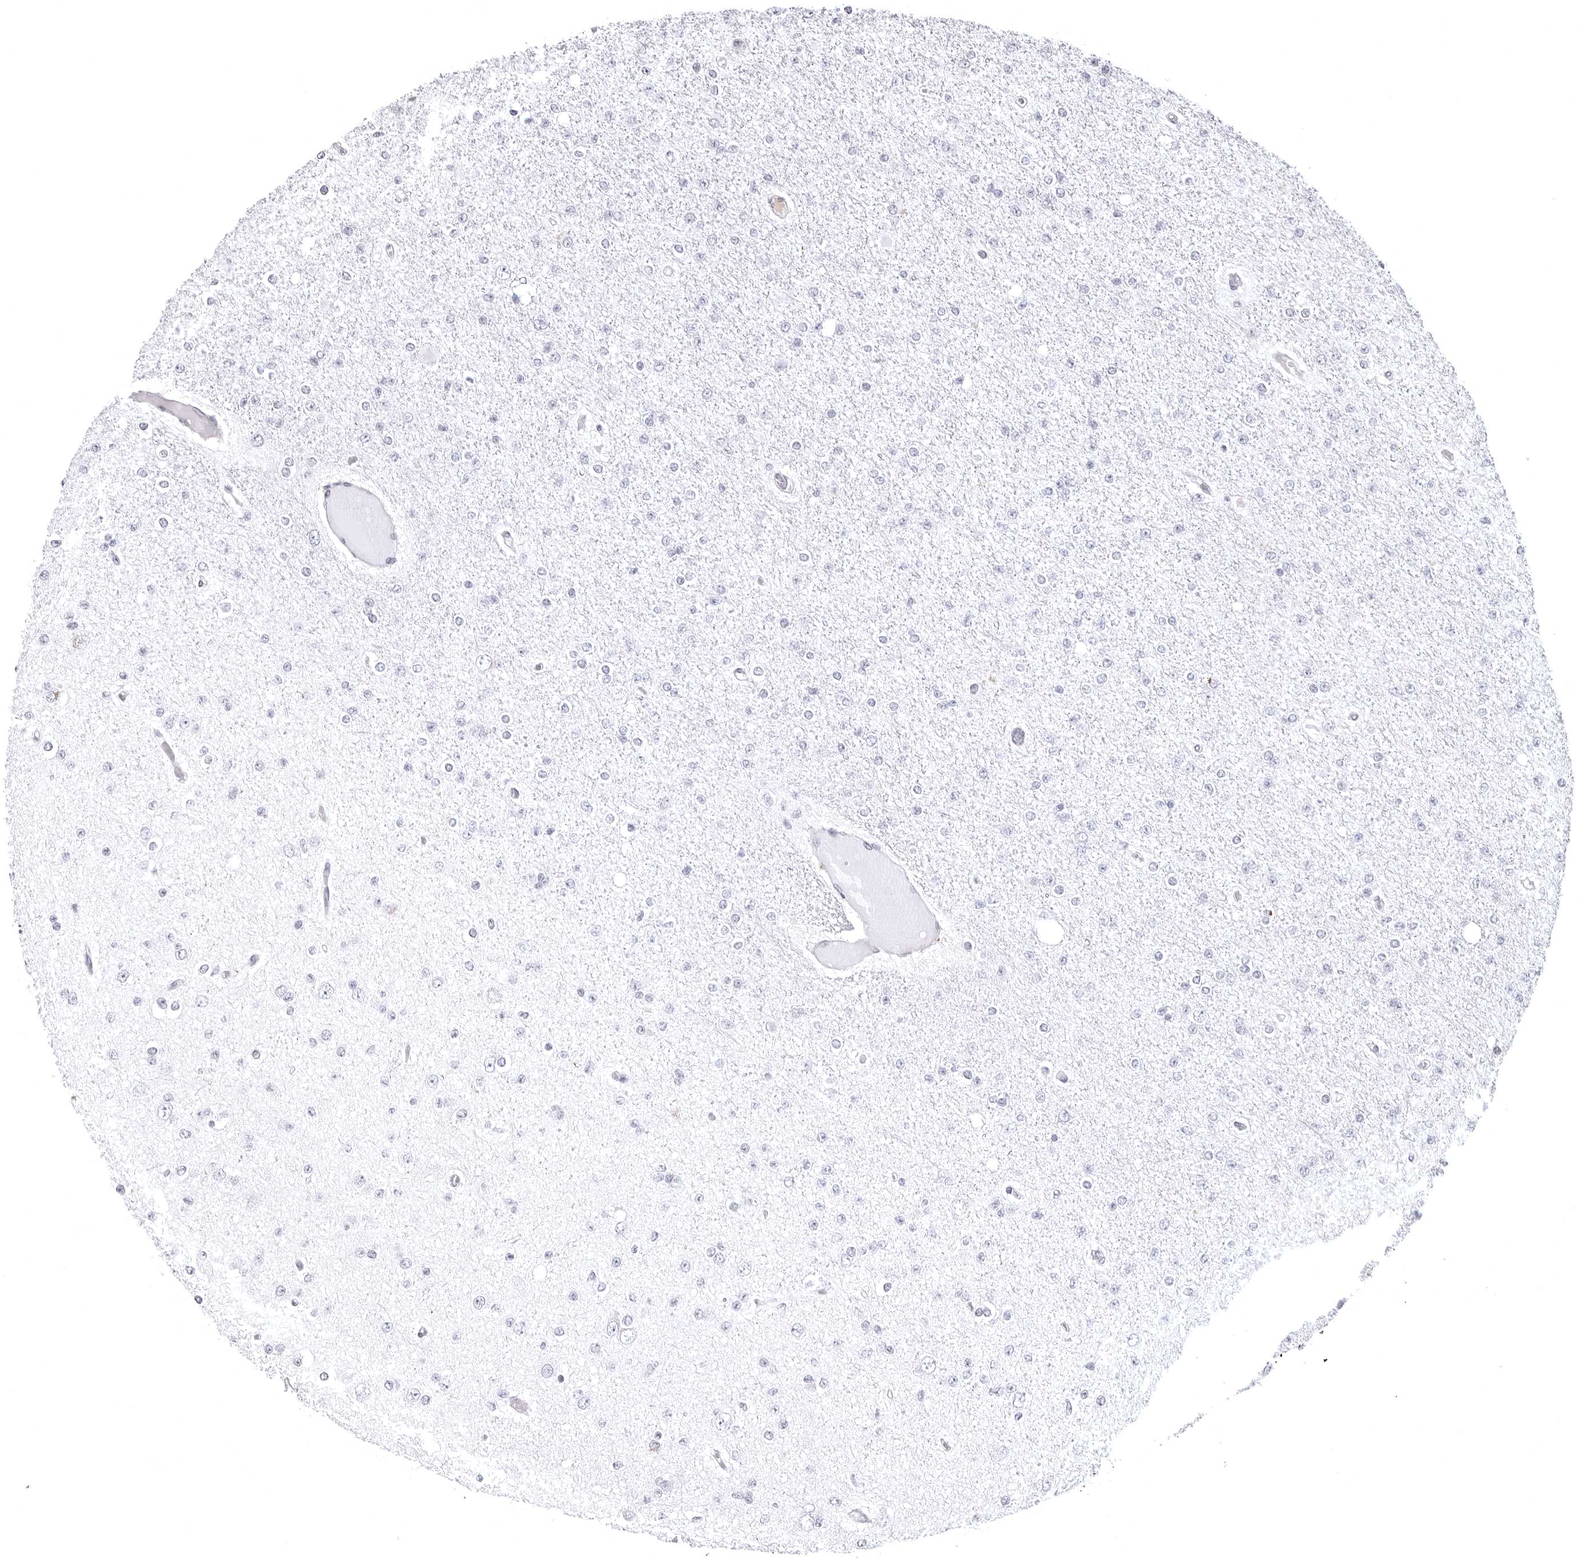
{"staining": {"intensity": "negative", "quantity": "none", "location": "none"}, "tissue": "glioma", "cell_type": "Tumor cells", "image_type": "cancer", "snomed": [{"axis": "morphology", "description": "Glioma, malignant, Low grade"}, {"axis": "topography", "description": "Brain"}], "caption": "A micrograph of low-grade glioma (malignant) stained for a protein displays no brown staining in tumor cells.", "gene": "PHF3", "patient": {"sex": "female", "age": 22}}